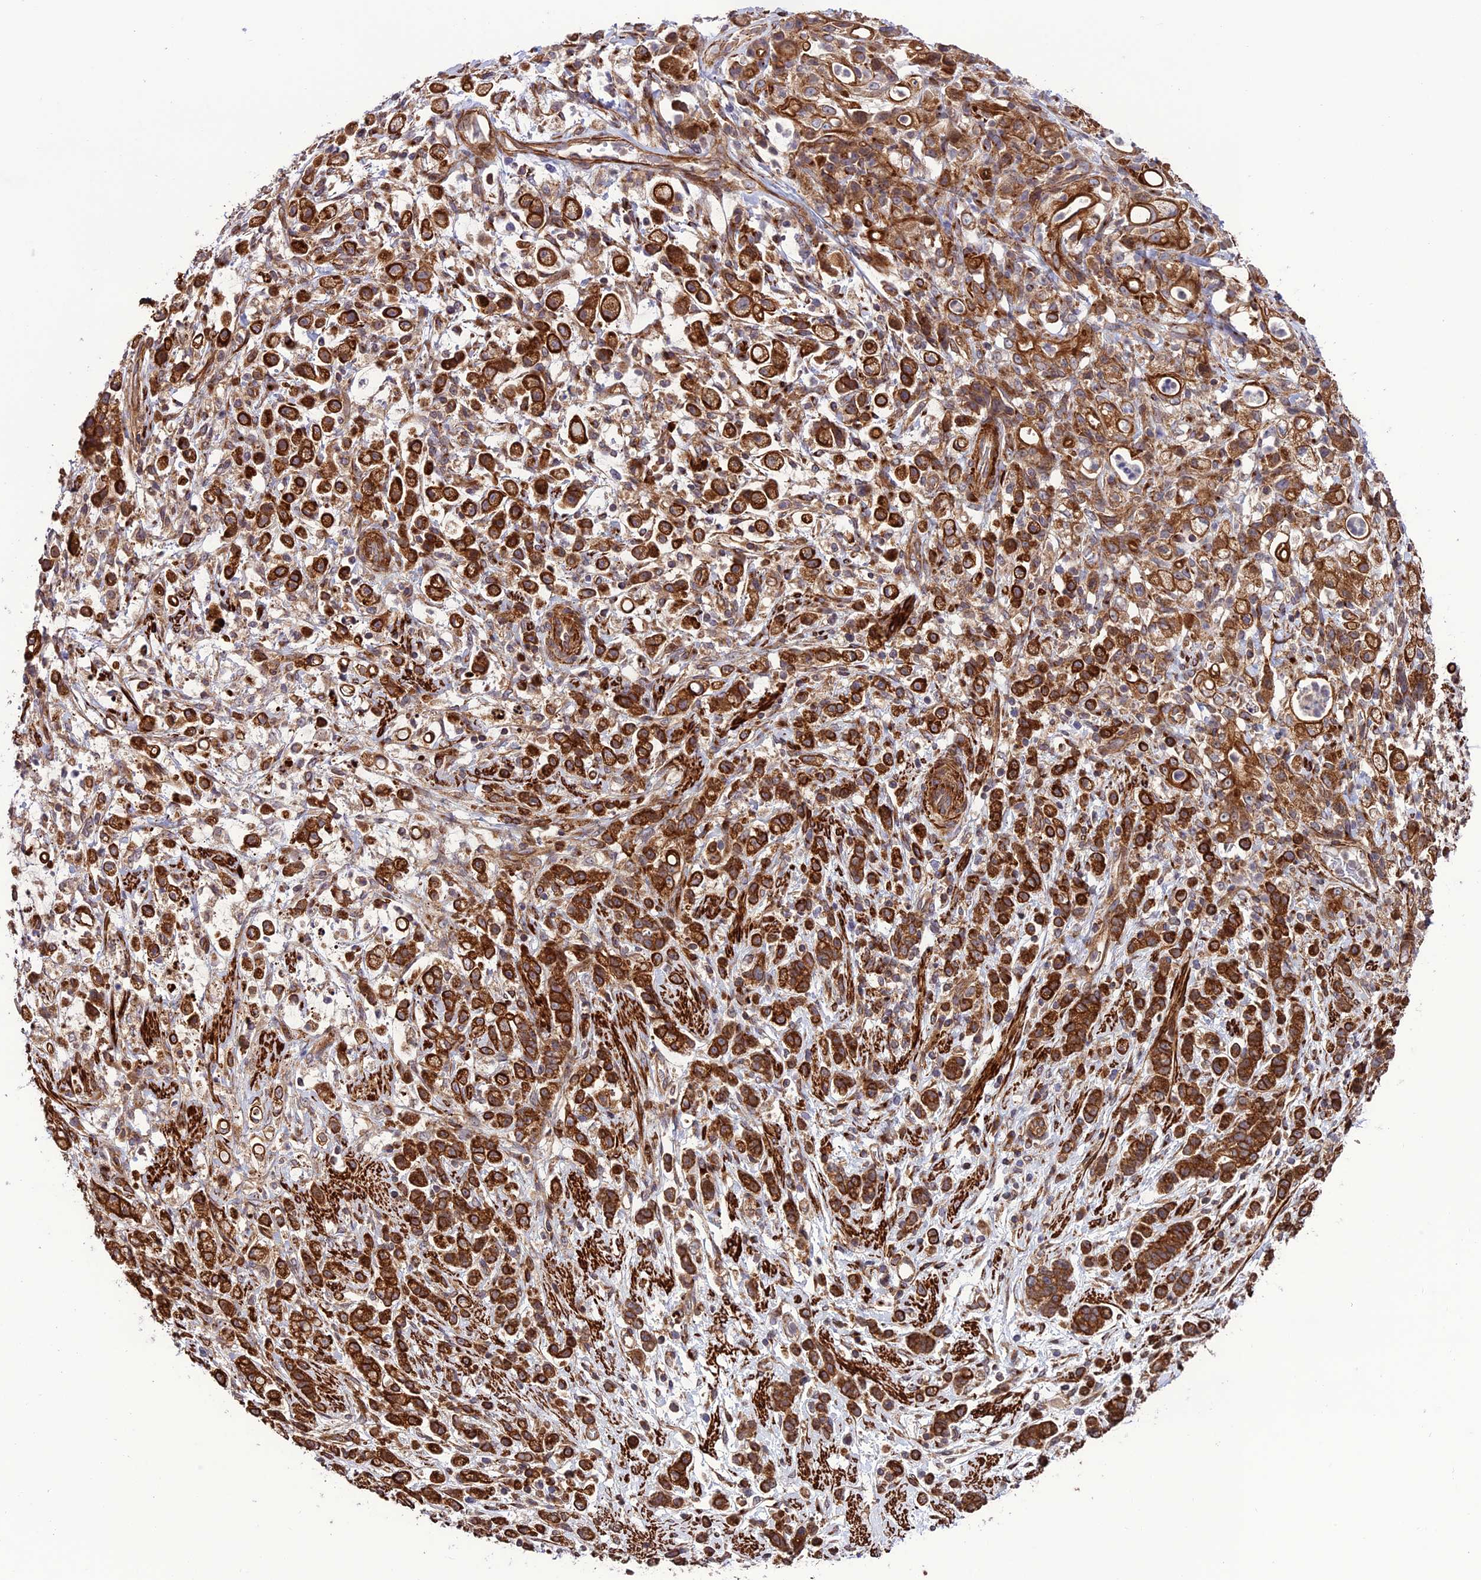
{"staining": {"intensity": "strong", "quantity": ">75%", "location": "cytoplasmic/membranous"}, "tissue": "stomach cancer", "cell_type": "Tumor cells", "image_type": "cancer", "snomed": [{"axis": "morphology", "description": "Adenocarcinoma, NOS"}, {"axis": "topography", "description": "Stomach"}], "caption": "Immunohistochemical staining of stomach cancer exhibits high levels of strong cytoplasmic/membranous protein positivity in about >75% of tumor cells.", "gene": "TNIP3", "patient": {"sex": "female", "age": 60}}